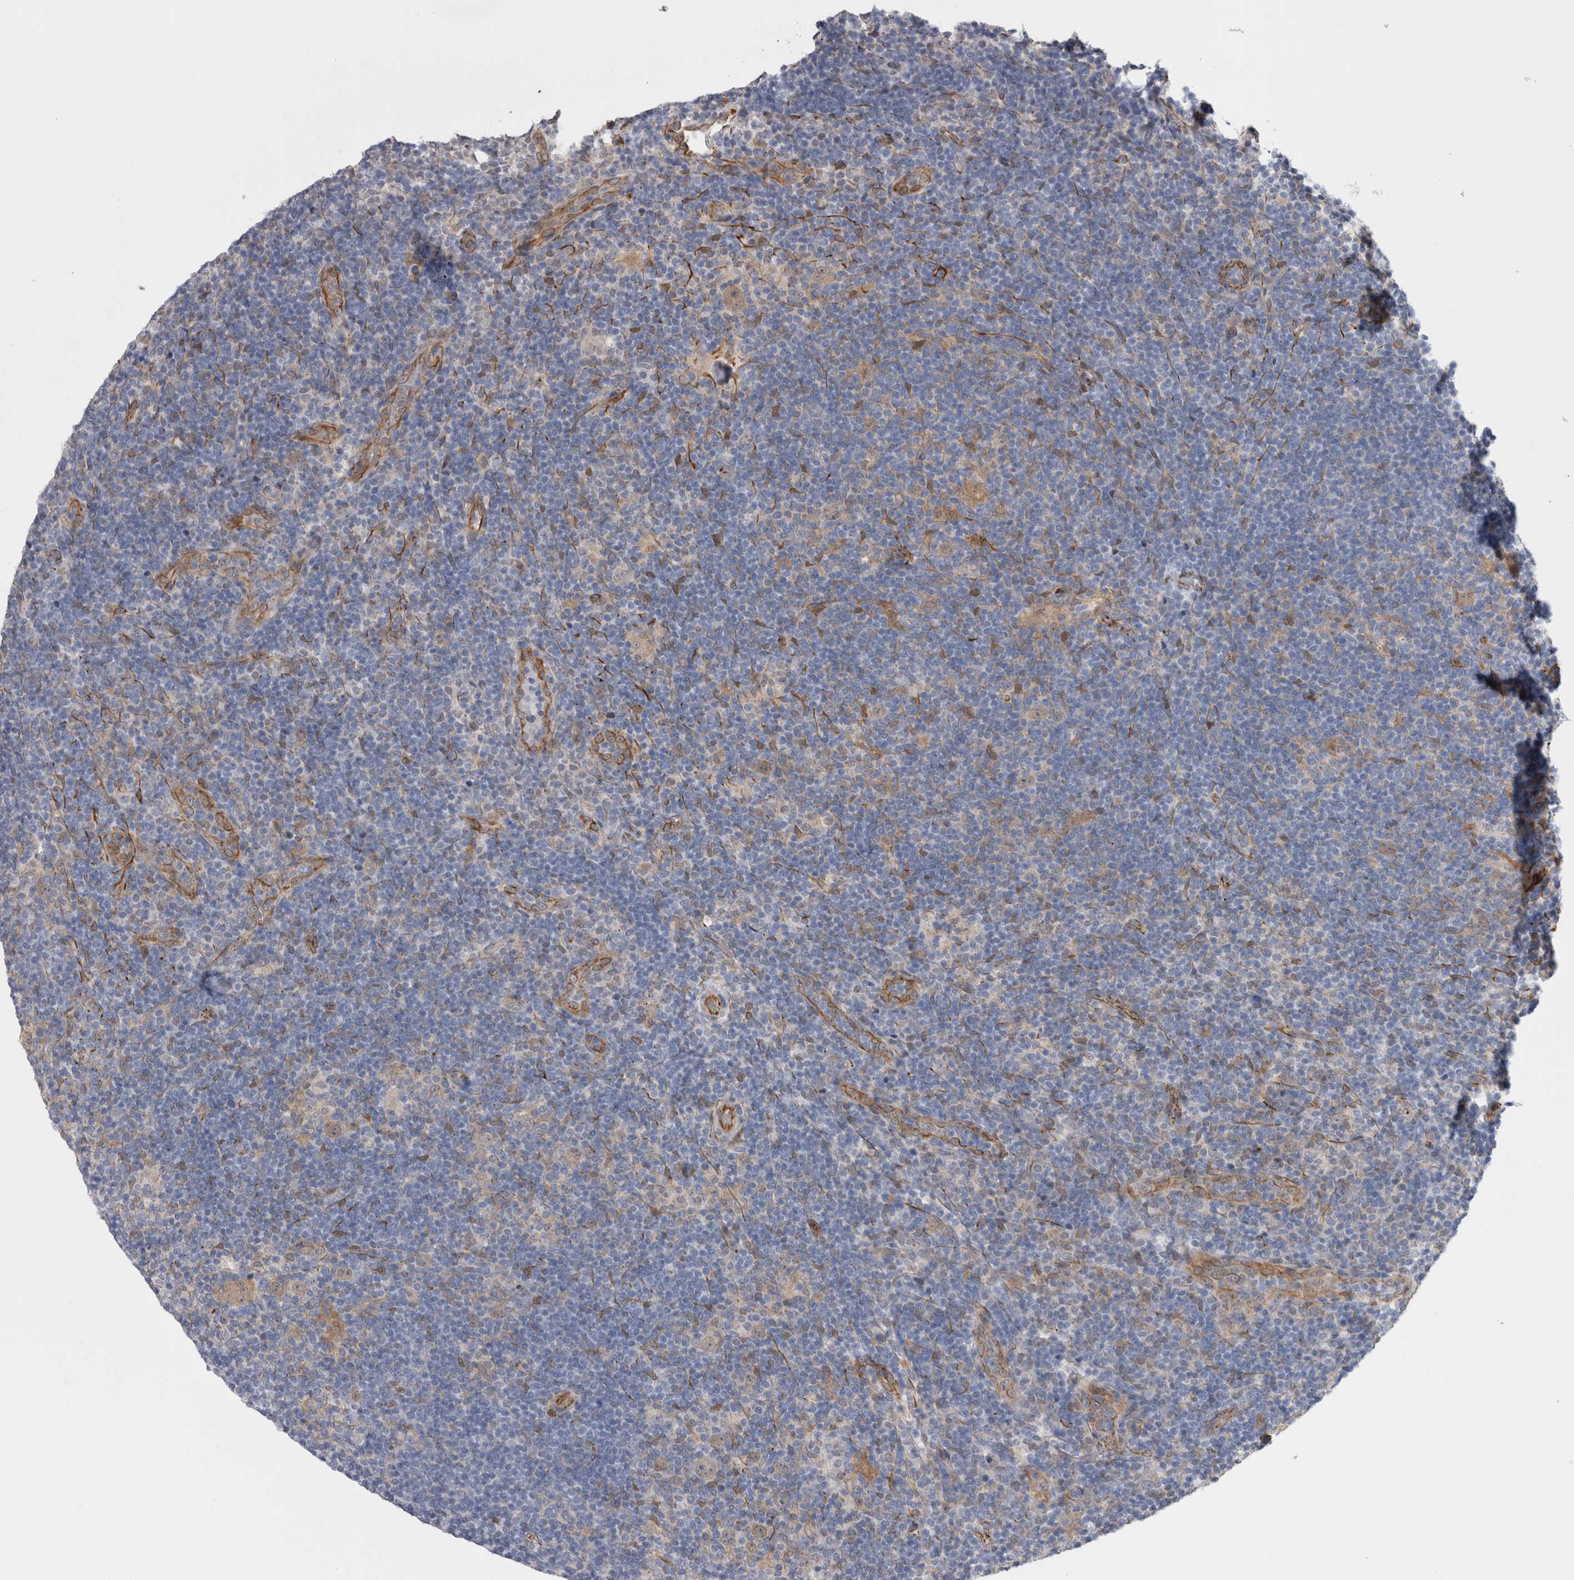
{"staining": {"intensity": "weak", "quantity": "25%-75%", "location": "cytoplasmic/membranous"}, "tissue": "lymphoma", "cell_type": "Tumor cells", "image_type": "cancer", "snomed": [{"axis": "morphology", "description": "Hodgkin's disease, NOS"}, {"axis": "topography", "description": "Lymph node"}], "caption": "A brown stain labels weak cytoplasmic/membranous positivity of a protein in Hodgkin's disease tumor cells.", "gene": "ACOT7", "patient": {"sex": "female", "age": 57}}